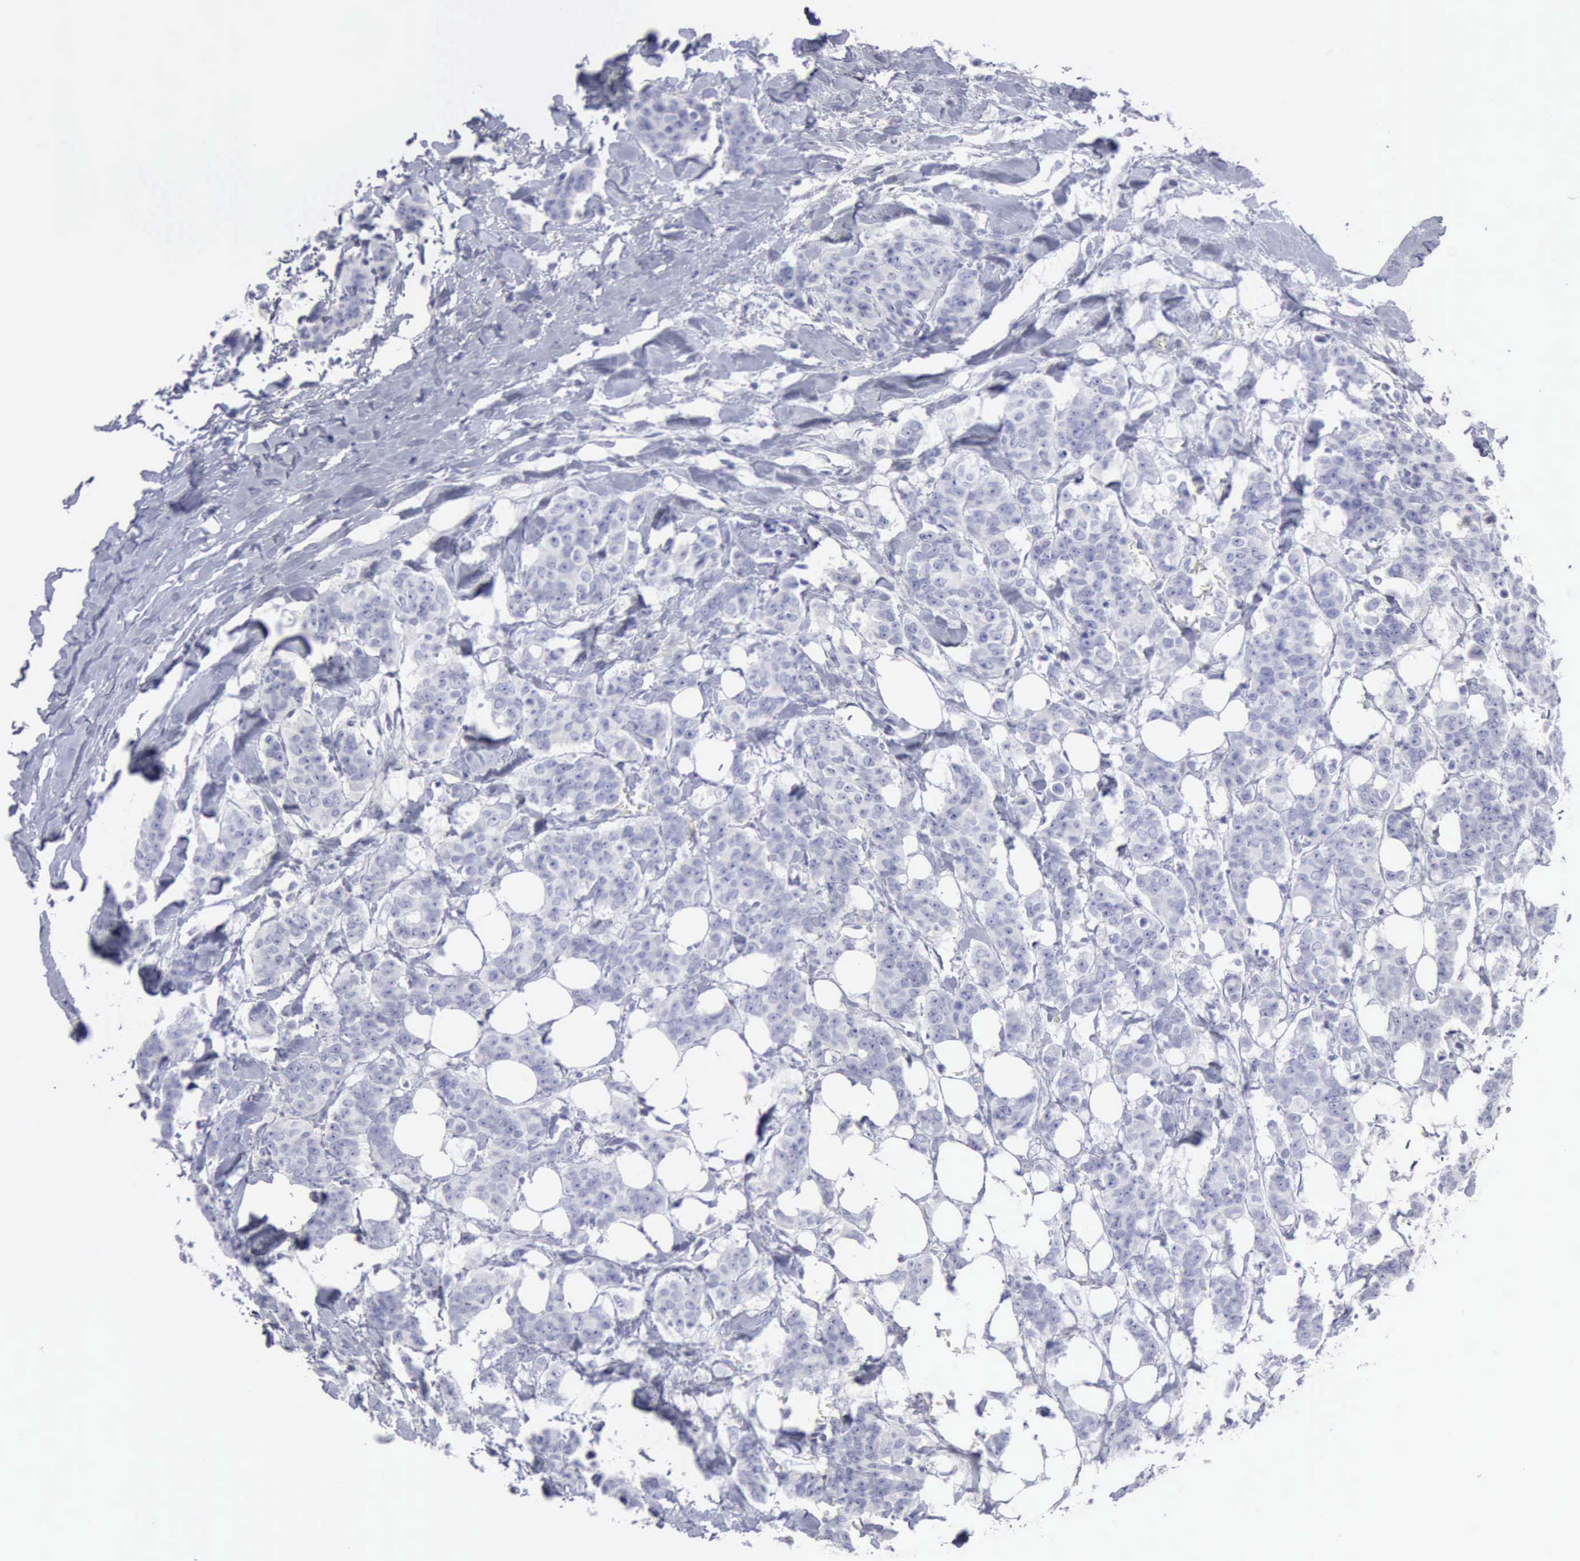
{"staining": {"intensity": "negative", "quantity": "none", "location": "none"}, "tissue": "breast cancer", "cell_type": "Tumor cells", "image_type": "cancer", "snomed": [{"axis": "morphology", "description": "Duct carcinoma"}, {"axis": "topography", "description": "Breast"}], "caption": "The immunohistochemistry (IHC) micrograph has no significant staining in tumor cells of breast cancer (invasive ductal carcinoma) tissue. Nuclei are stained in blue.", "gene": "NCAM1", "patient": {"sex": "female", "age": 40}}